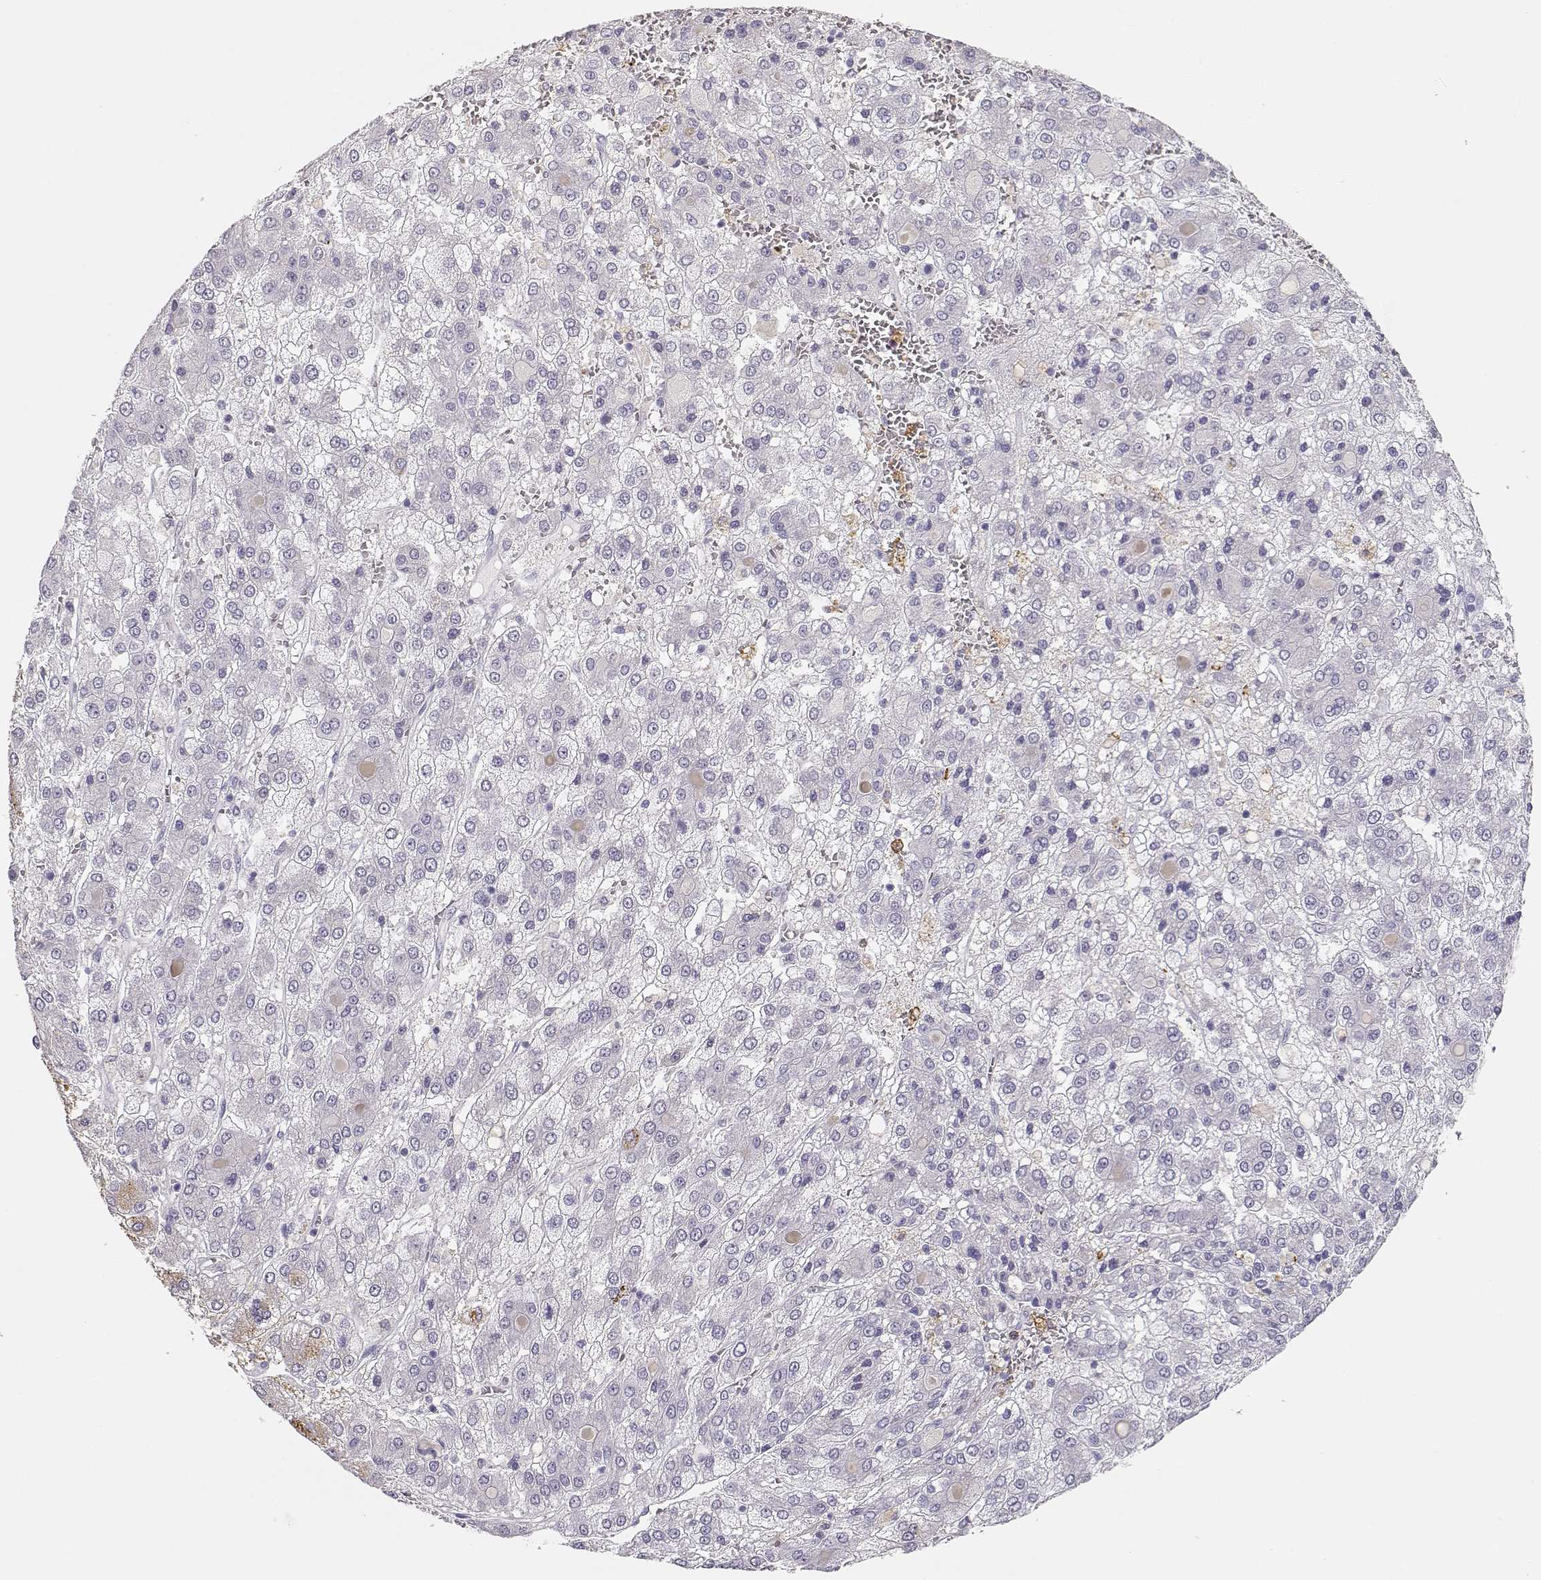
{"staining": {"intensity": "negative", "quantity": "none", "location": "none"}, "tissue": "liver cancer", "cell_type": "Tumor cells", "image_type": "cancer", "snomed": [{"axis": "morphology", "description": "Carcinoma, Hepatocellular, NOS"}, {"axis": "topography", "description": "Liver"}], "caption": "Immunohistochemistry (IHC) photomicrograph of neoplastic tissue: liver cancer (hepatocellular carcinoma) stained with DAB (3,3'-diaminobenzidine) shows no significant protein staining in tumor cells.", "gene": "NUTM1", "patient": {"sex": "male", "age": 73}}